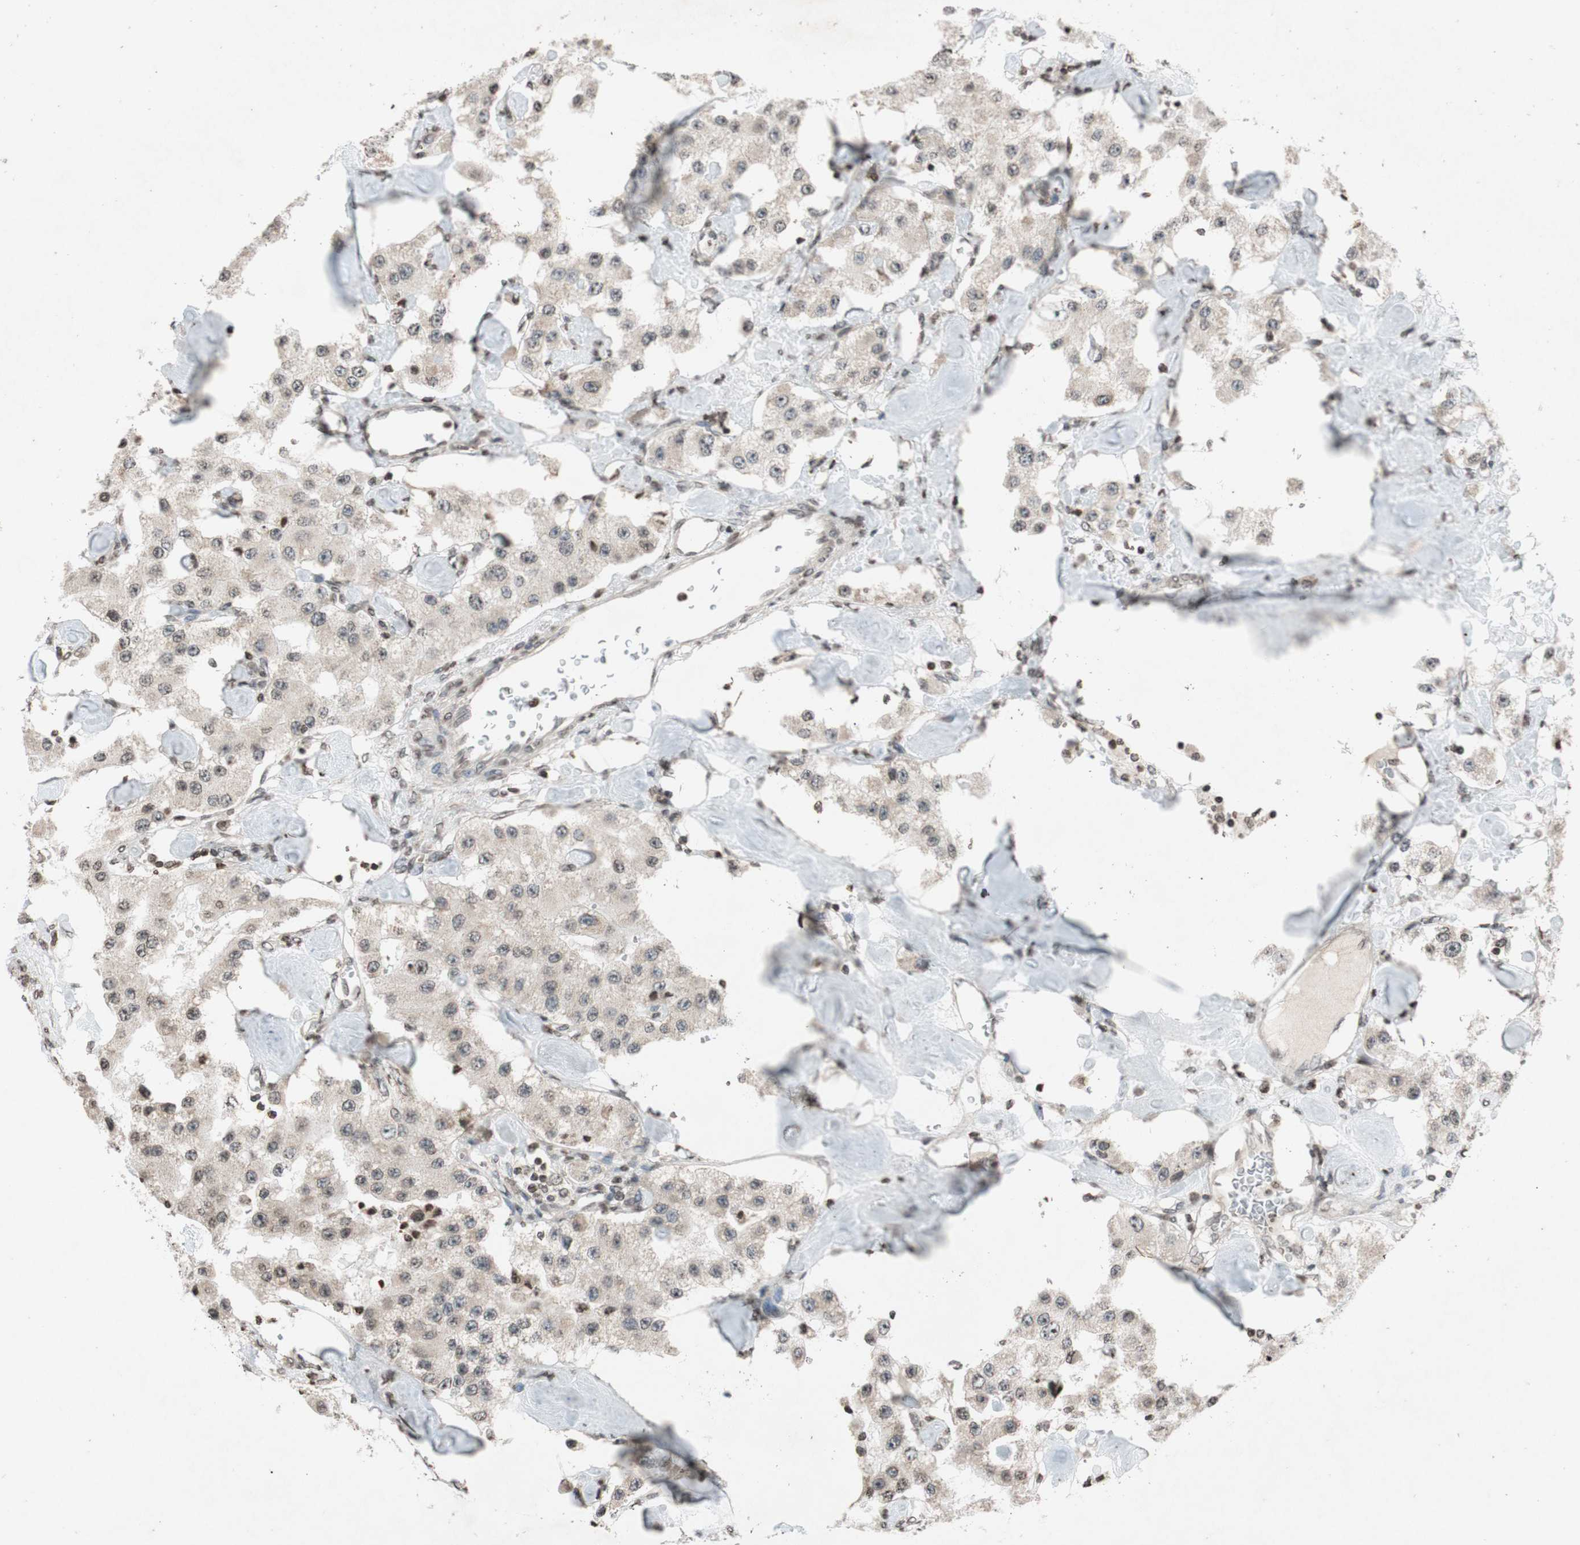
{"staining": {"intensity": "weak", "quantity": "<25%", "location": "cytoplasmic/membranous,nuclear"}, "tissue": "carcinoid", "cell_type": "Tumor cells", "image_type": "cancer", "snomed": [{"axis": "morphology", "description": "Carcinoid, malignant, NOS"}, {"axis": "topography", "description": "Pancreas"}], "caption": "There is no significant expression in tumor cells of carcinoid (malignant).", "gene": "MCM6", "patient": {"sex": "male", "age": 41}}